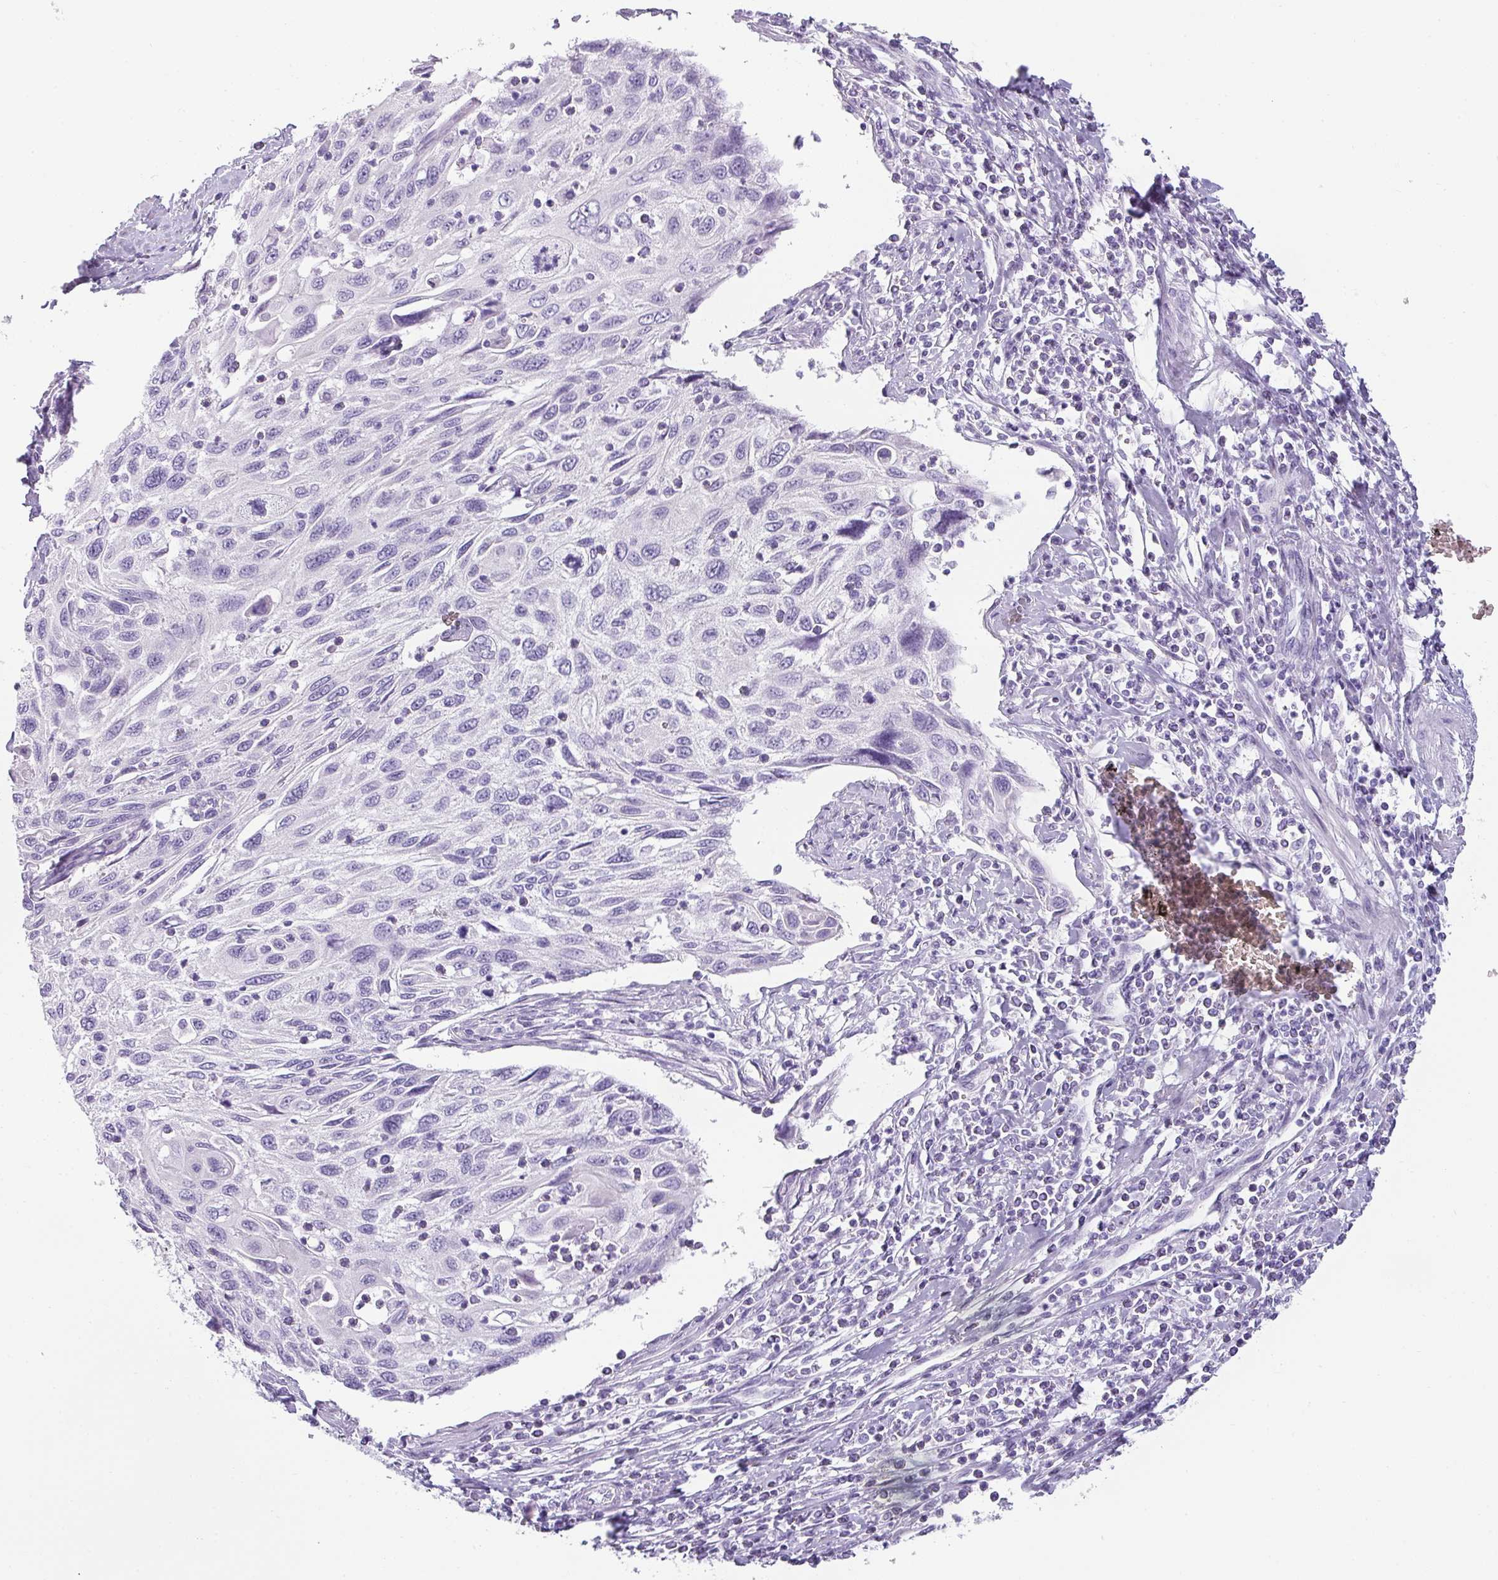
{"staining": {"intensity": "negative", "quantity": "none", "location": "none"}, "tissue": "cervical cancer", "cell_type": "Tumor cells", "image_type": "cancer", "snomed": [{"axis": "morphology", "description": "Squamous cell carcinoma, NOS"}, {"axis": "topography", "description": "Cervix"}], "caption": "Immunohistochemical staining of cervical cancer (squamous cell carcinoma) demonstrates no significant expression in tumor cells.", "gene": "VCY1B", "patient": {"sex": "female", "age": 70}}